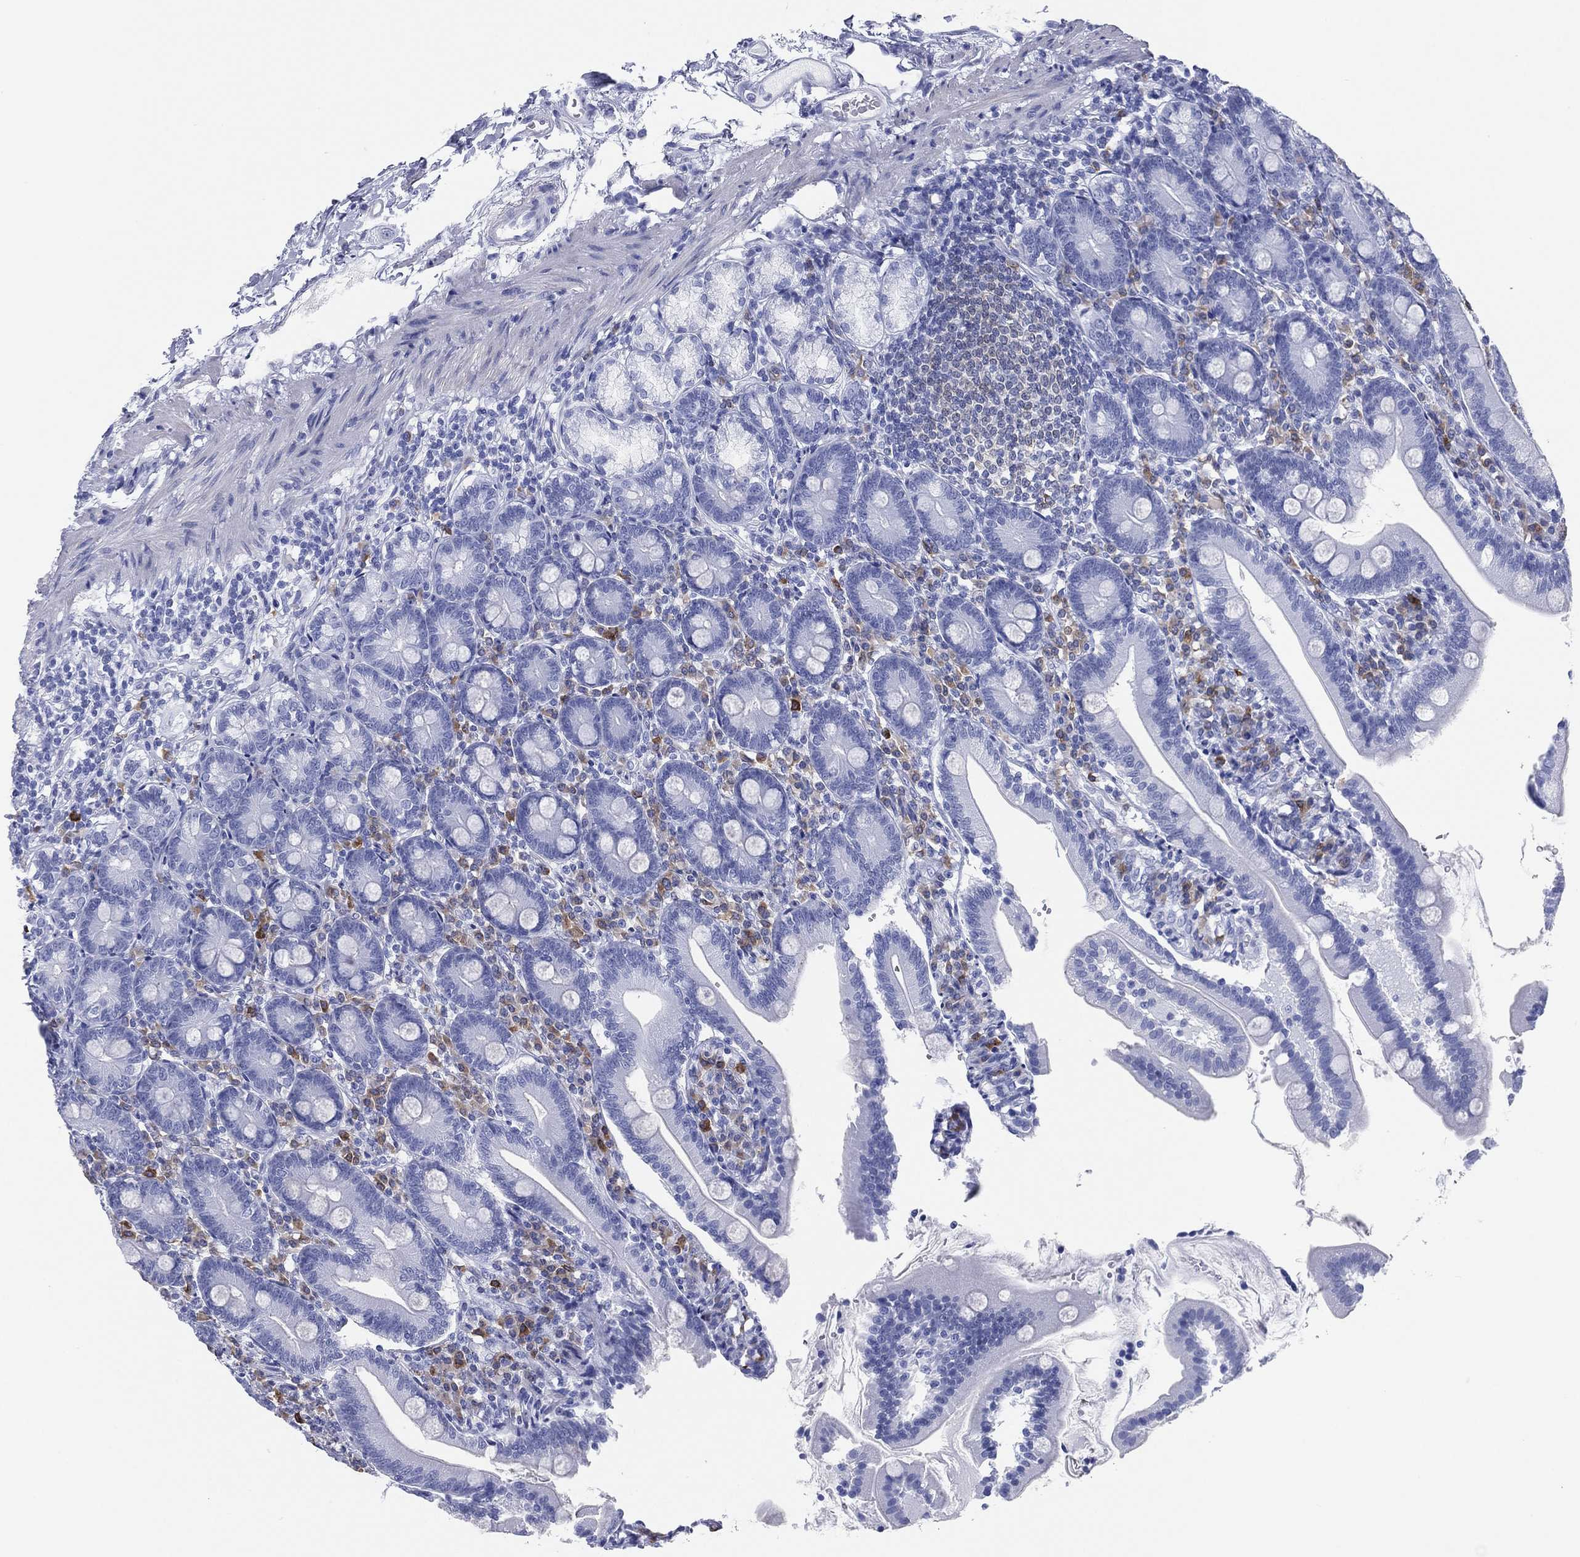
{"staining": {"intensity": "negative", "quantity": "none", "location": "none"}, "tissue": "duodenum", "cell_type": "Glandular cells", "image_type": "normal", "snomed": [{"axis": "morphology", "description": "Normal tissue, NOS"}, {"axis": "topography", "description": "Duodenum"}], "caption": "A high-resolution micrograph shows immunohistochemistry (IHC) staining of normal duodenum, which reveals no significant positivity in glandular cells.", "gene": "CD79A", "patient": {"sex": "female", "age": 67}}